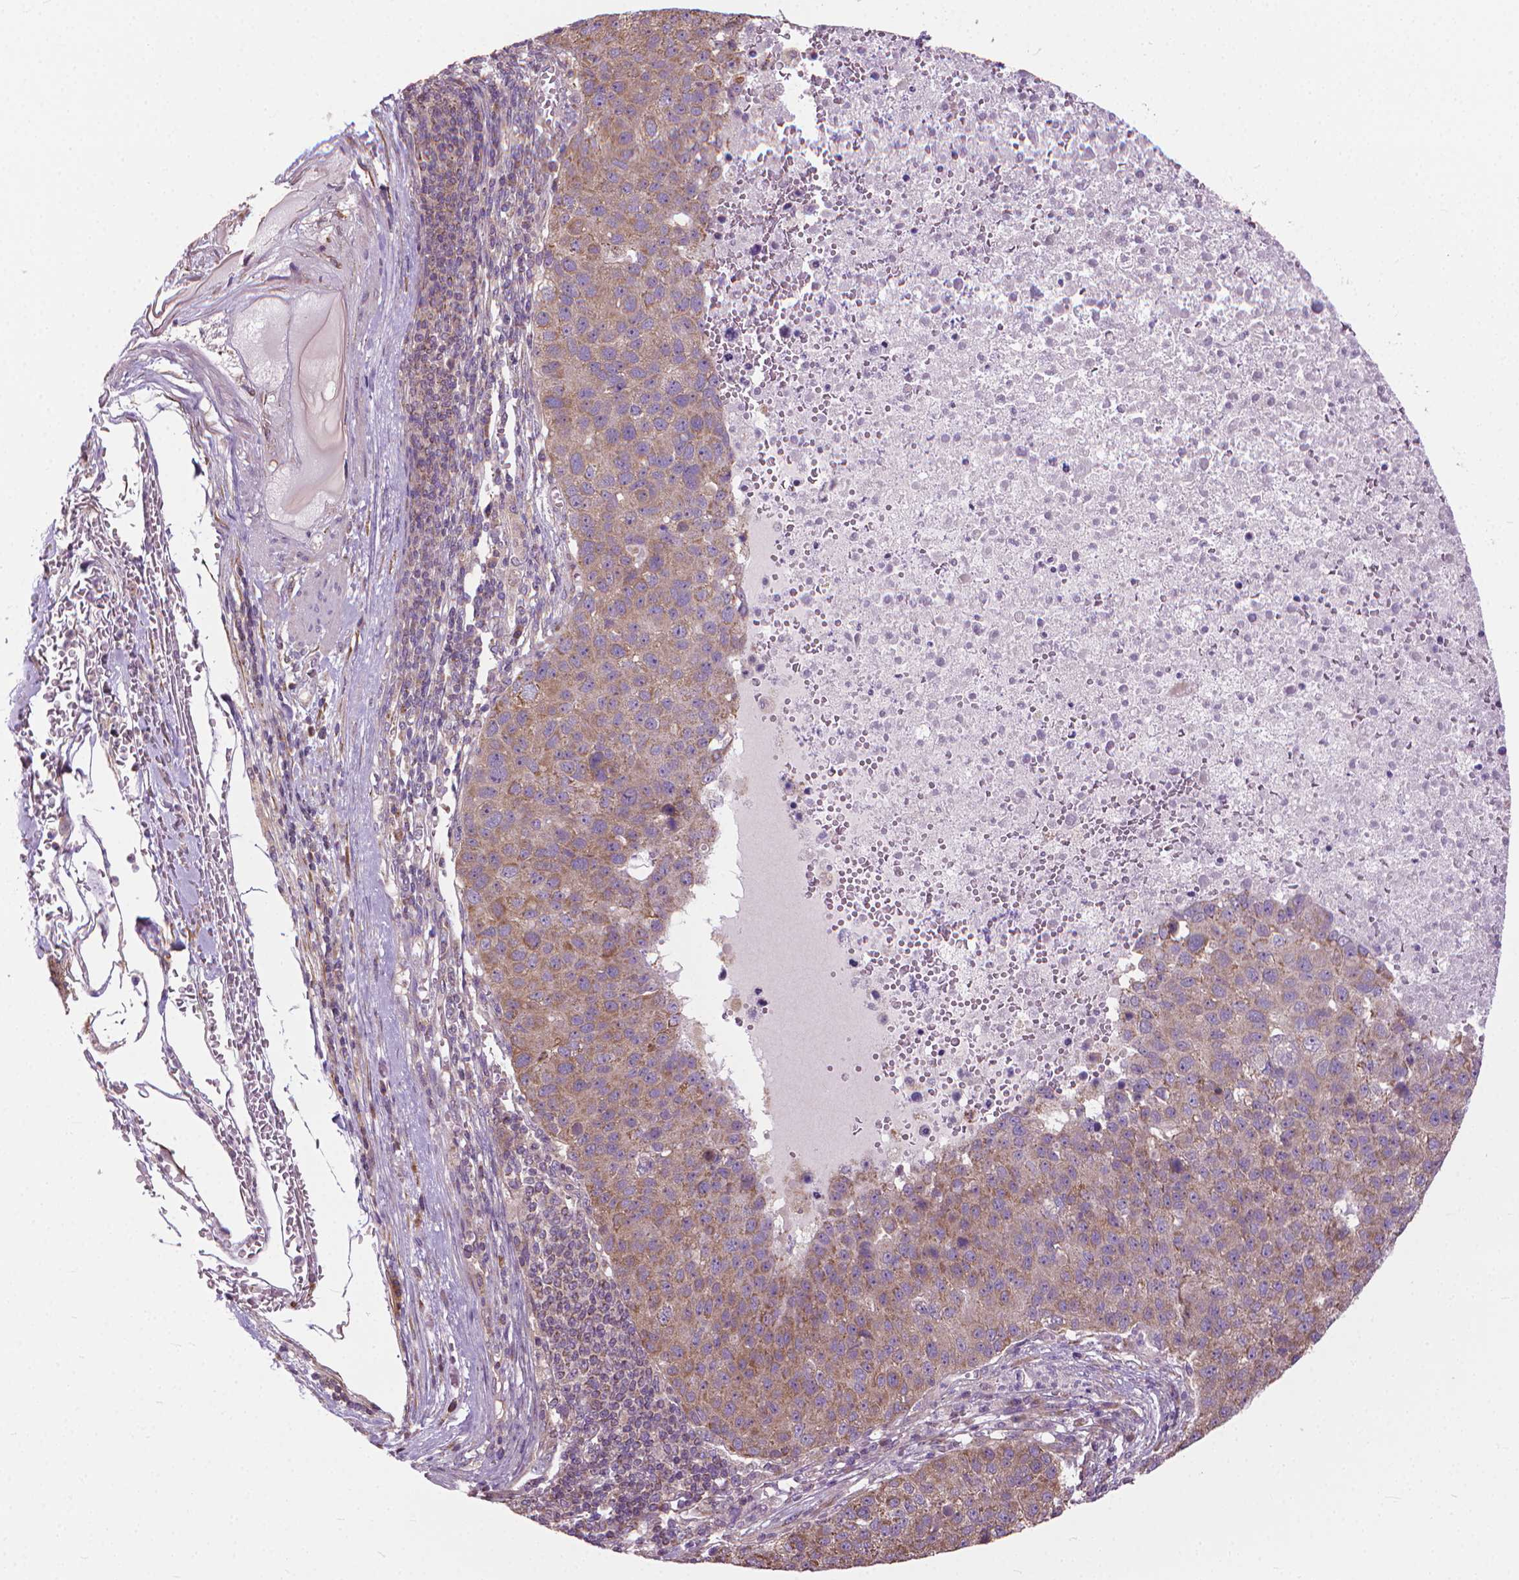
{"staining": {"intensity": "weak", "quantity": "25%-75%", "location": "cytoplasmic/membranous"}, "tissue": "pancreatic cancer", "cell_type": "Tumor cells", "image_type": "cancer", "snomed": [{"axis": "morphology", "description": "Adenocarcinoma, NOS"}, {"axis": "topography", "description": "Pancreas"}], "caption": "A low amount of weak cytoplasmic/membranous positivity is appreciated in about 25%-75% of tumor cells in pancreatic cancer tissue.", "gene": "NUDT1", "patient": {"sex": "female", "age": 61}}